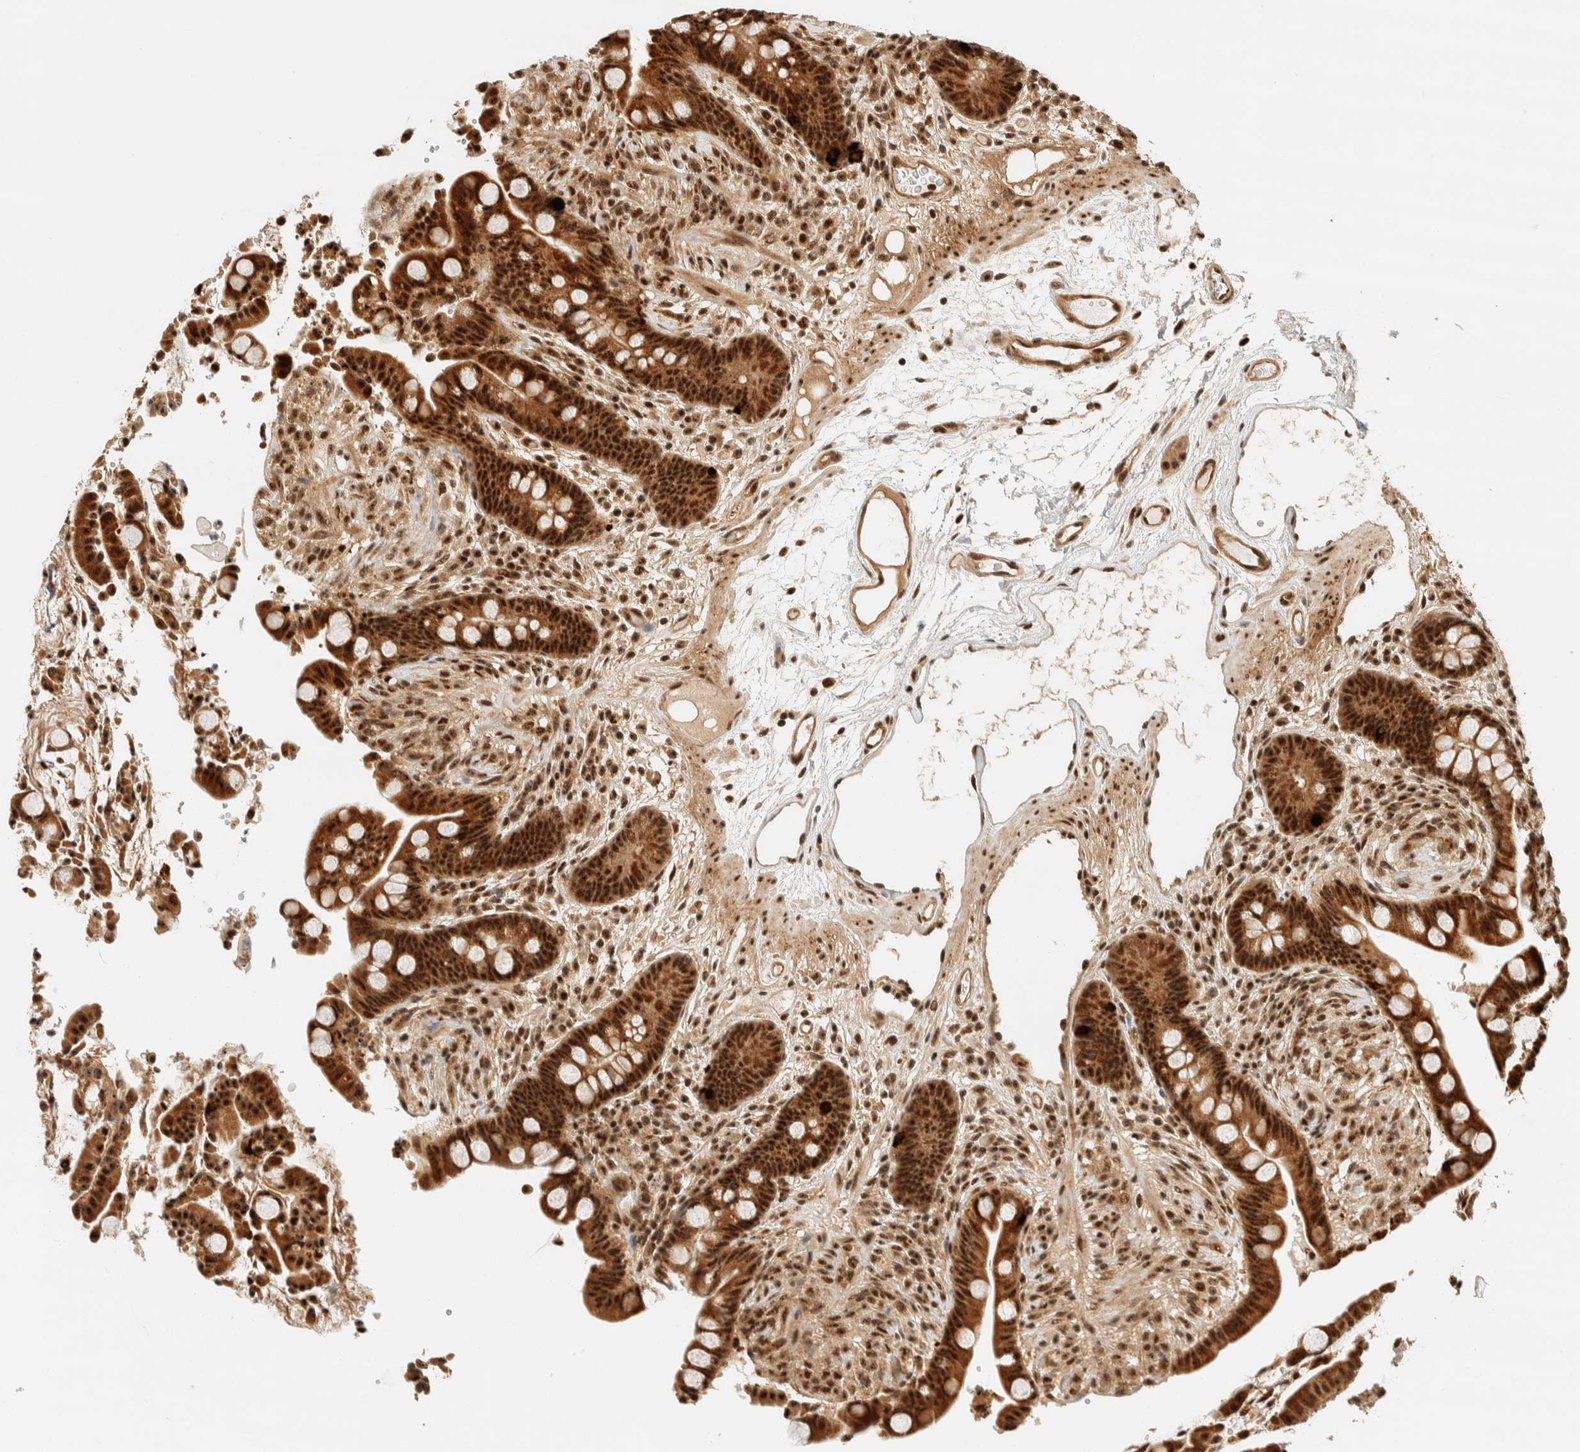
{"staining": {"intensity": "strong", "quantity": ">75%", "location": "cytoplasmic/membranous,nuclear"}, "tissue": "colon", "cell_type": "Endothelial cells", "image_type": "normal", "snomed": [{"axis": "morphology", "description": "Normal tissue, NOS"}, {"axis": "topography", "description": "Colon"}], "caption": "Protein analysis of unremarkable colon exhibits strong cytoplasmic/membranous,nuclear staining in approximately >75% of endothelial cells.", "gene": "SIK1", "patient": {"sex": "male", "age": 73}}